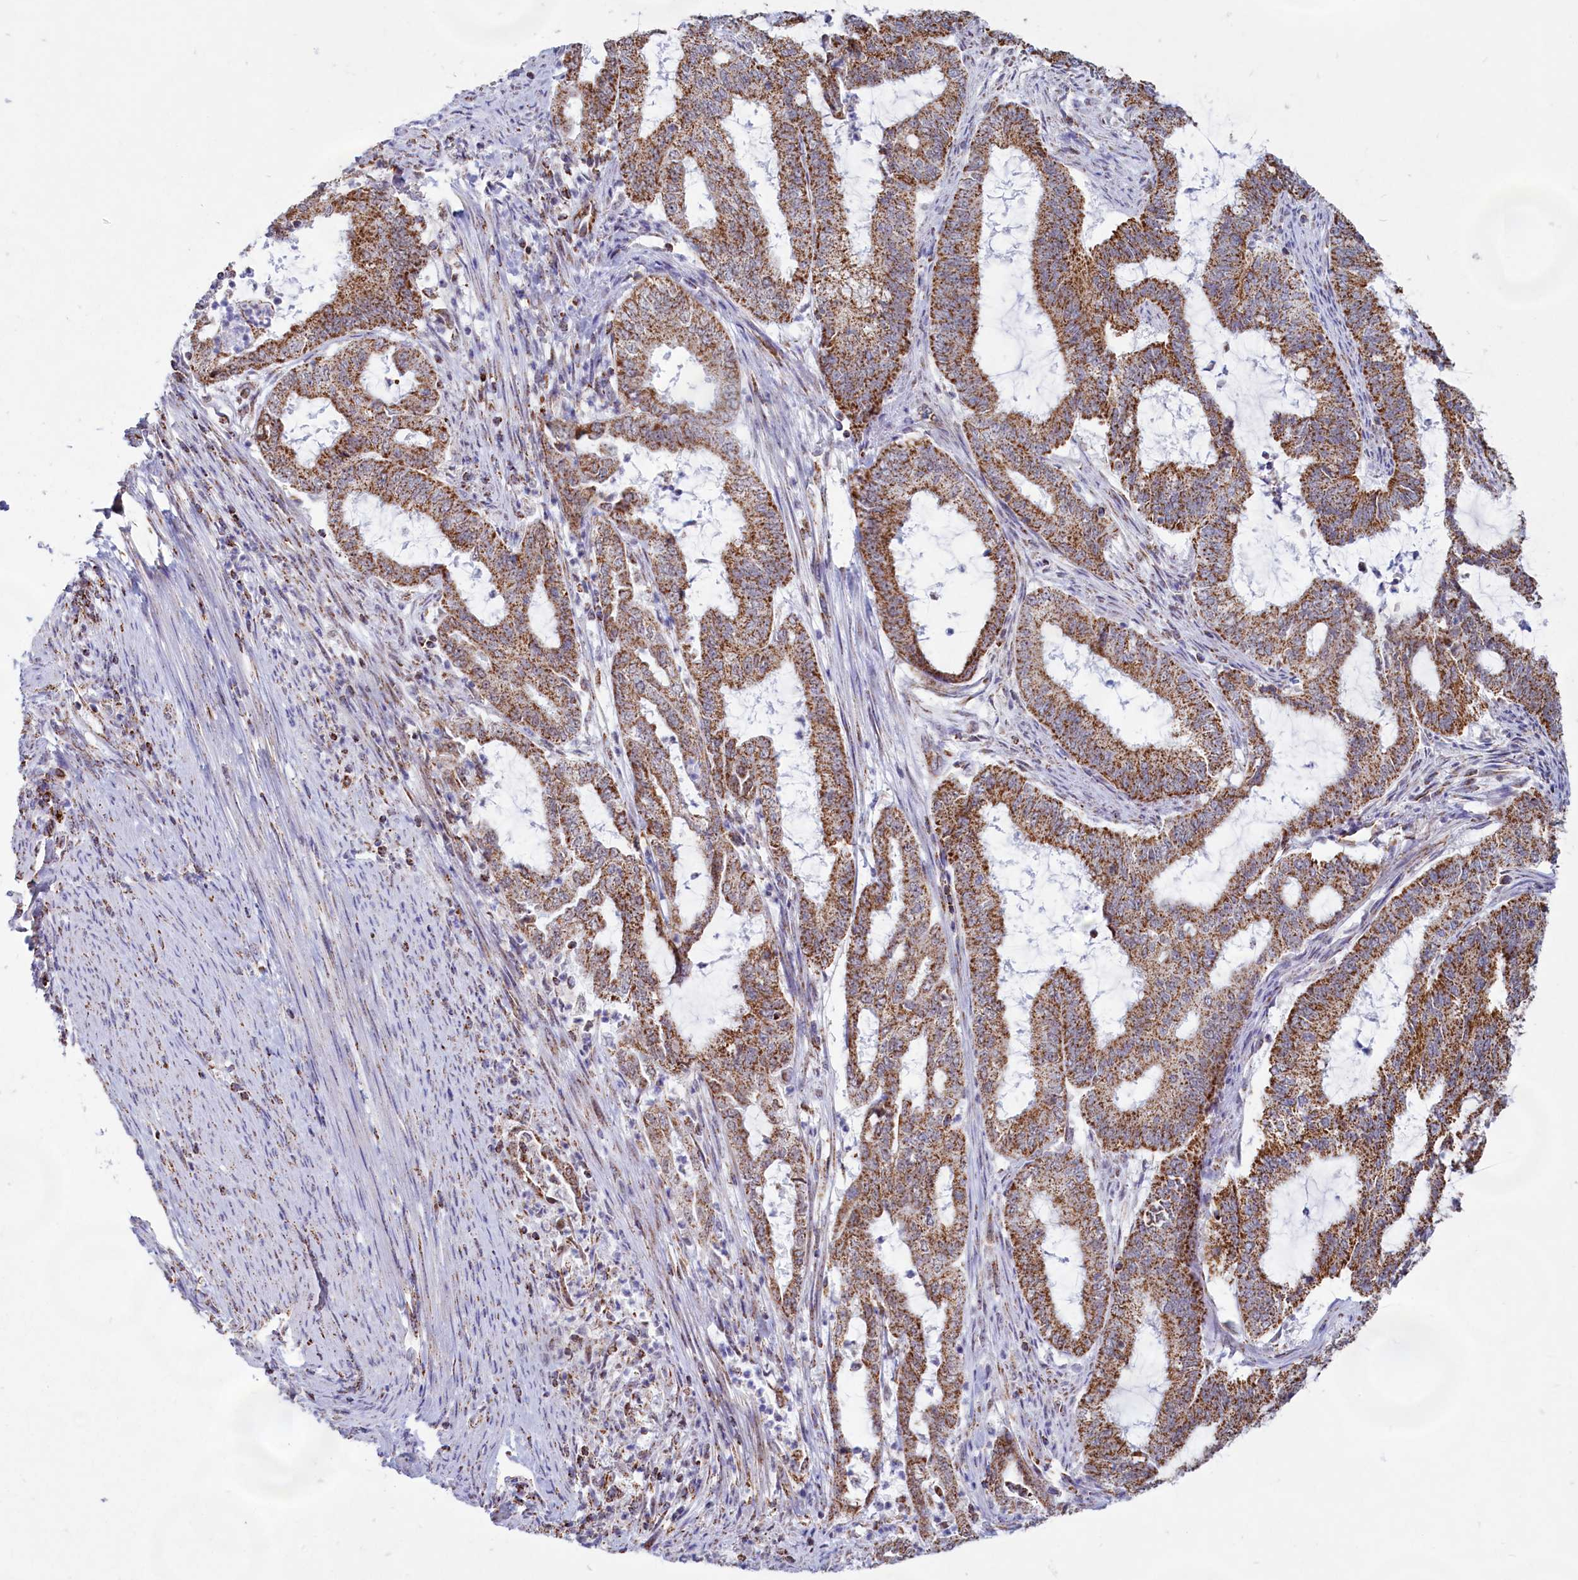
{"staining": {"intensity": "moderate", "quantity": ">75%", "location": "cytoplasmic/membranous"}, "tissue": "endometrial cancer", "cell_type": "Tumor cells", "image_type": "cancer", "snomed": [{"axis": "morphology", "description": "Adenocarcinoma, NOS"}, {"axis": "topography", "description": "Endometrium"}], "caption": "Immunohistochemical staining of endometrial cancer (adenocarcinoma) exhibits medium levels of moderate cytoplasmic/membranous staining in approximately >75% of tumor cells. (IHC, brightfield microscopy, high magnification).", "gene": "C1D", "patient": {"sex": "female", "age": 51}}